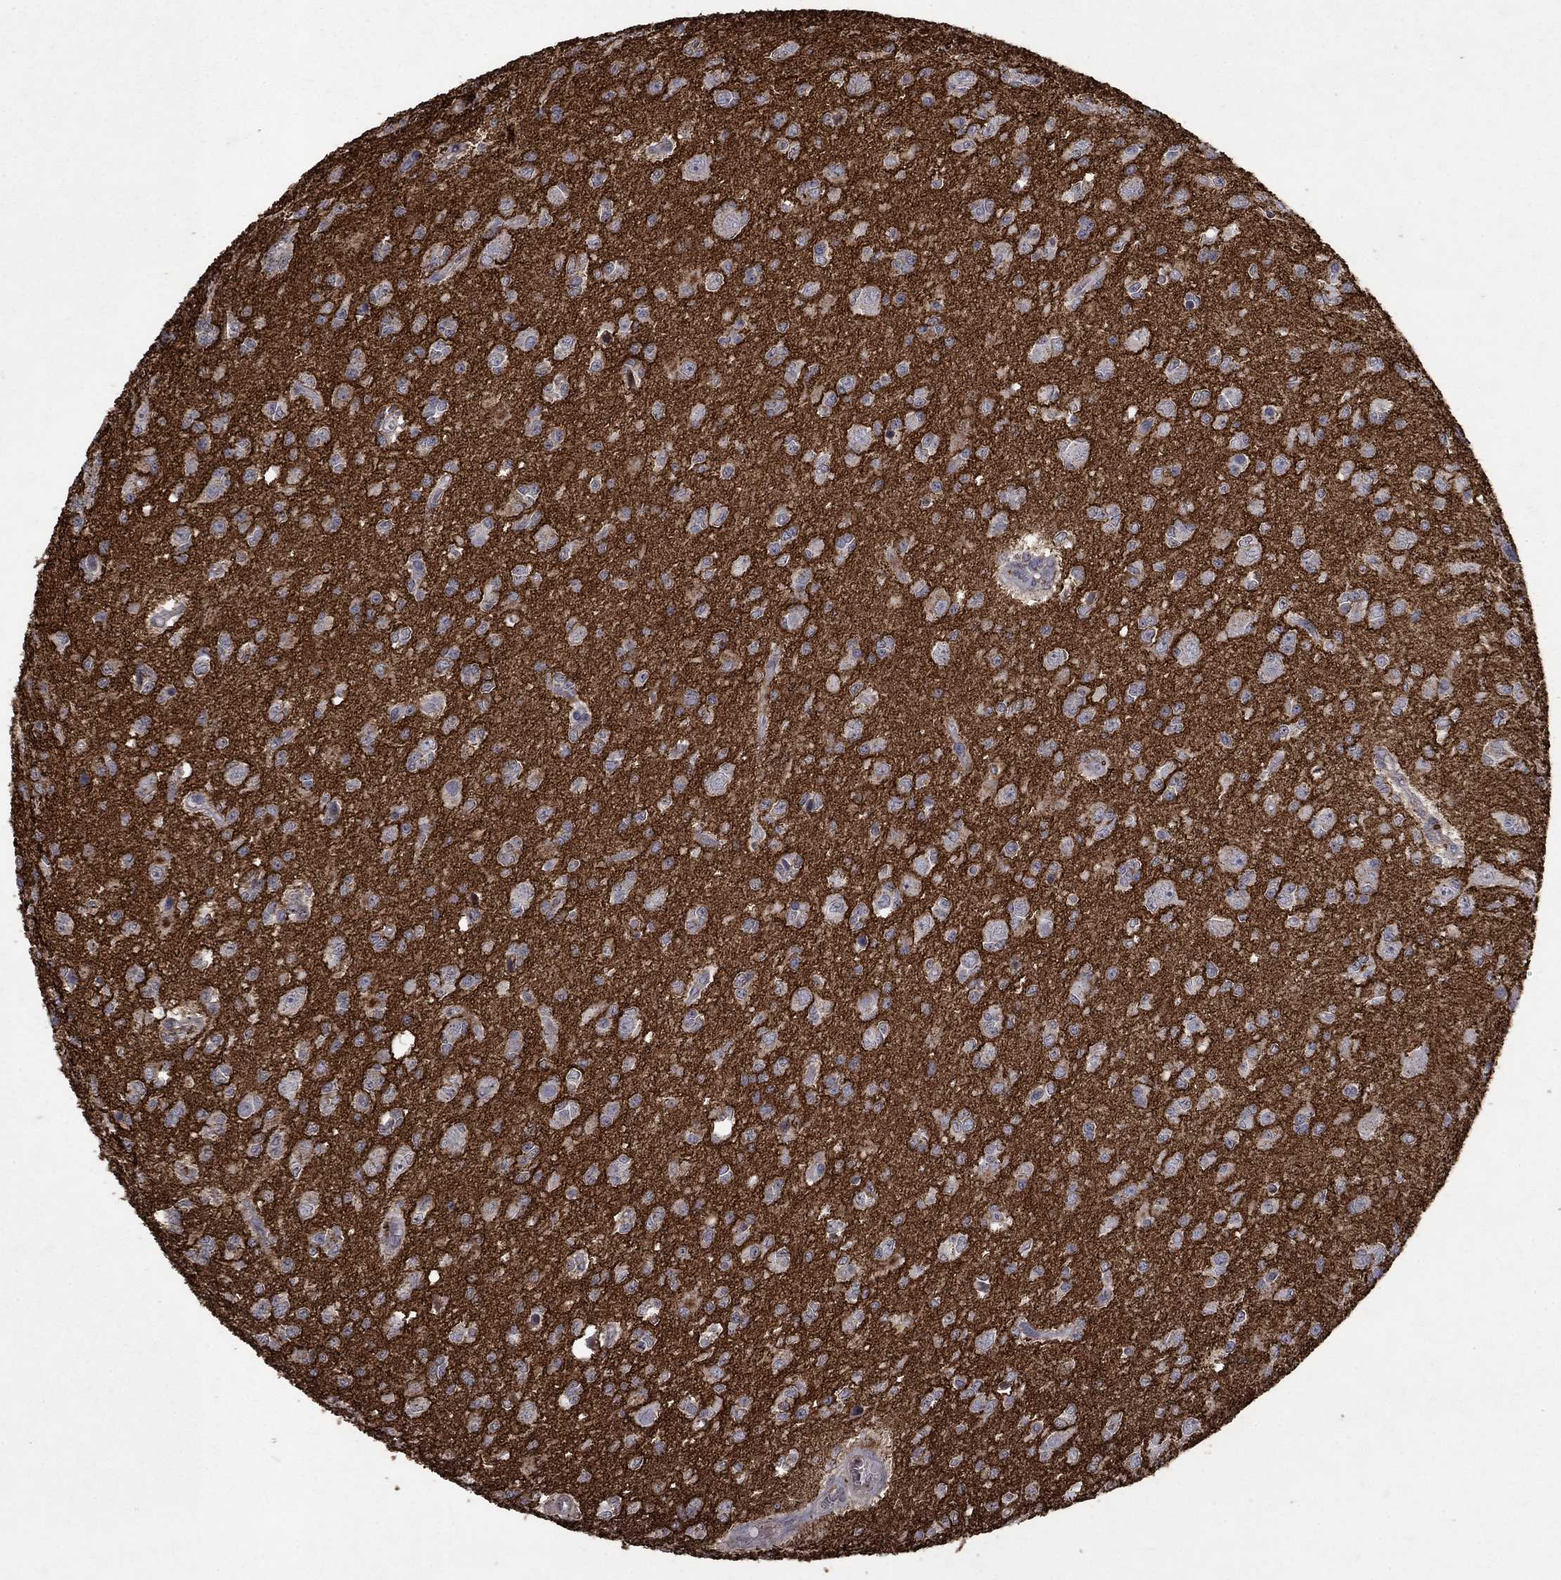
{"staining": {"intensity": "strong", "quantity": "<25%", "location": "cytoplasmic/membranous"}, "tissue": "glioma", "cell_type": "Tumor cells", "image_type": "cancer", "snomed": [{"axis": "morphology", "description": "Glioma, malignant, Low grade"}, {"axis": "topography", "description": "Brain"}], "caption": "High-power microscopy captured an immunohistochemistry (IHC) photomicrograph of low-grade glioma (malignant), revealing strong cytoplasmic/membranous positivity in approximately <25% of tumor cells.", "gene": "CD24", "patient": {"sex": "female", "age": 45}}